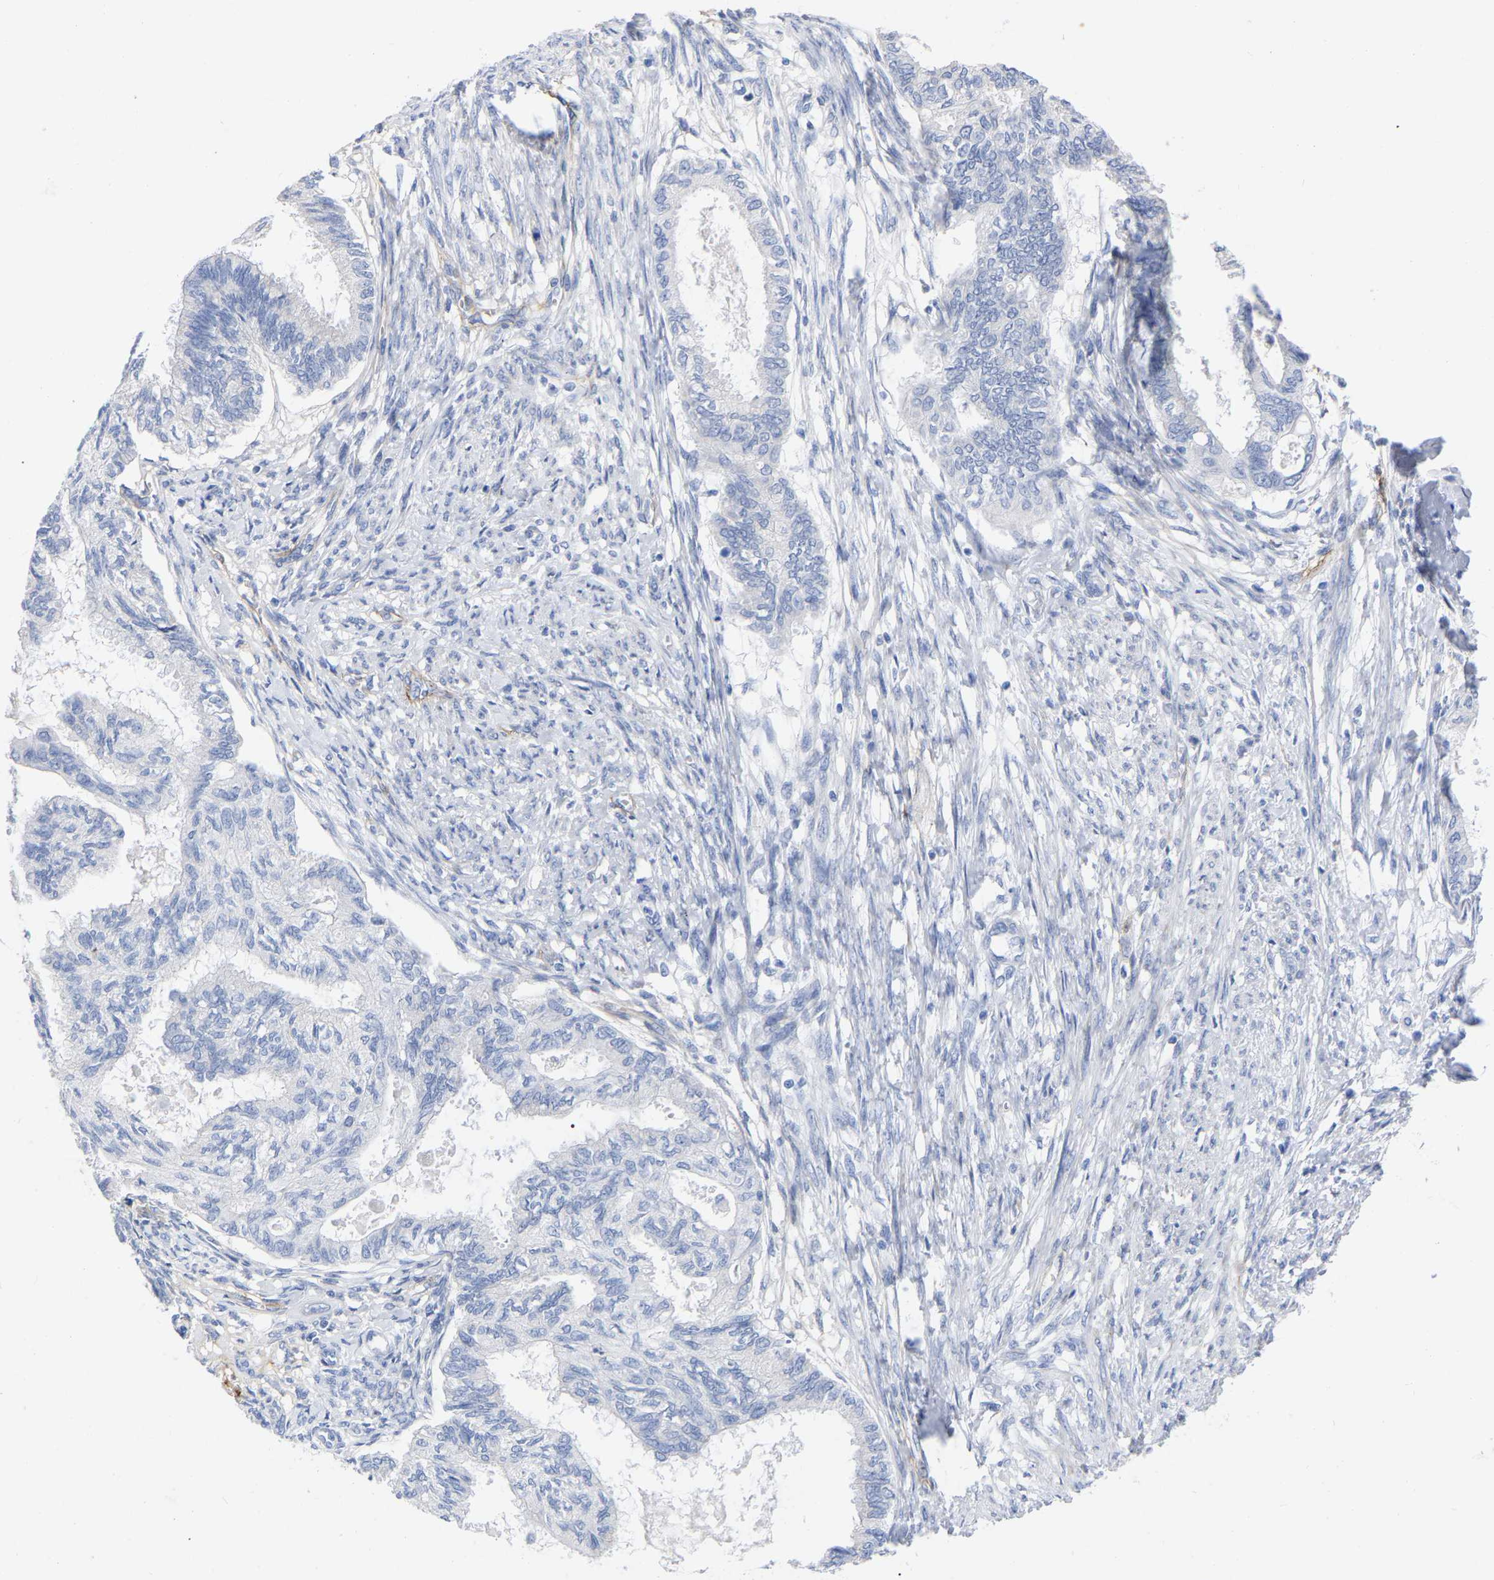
{"staining": {"intensity": "negative", "quantity": "none", "location": "none"}, "tissue": "cervical cancer", "cell_type": "Tumor cells", "image_type": "cancer", "snomed": [{"axis": "morphology", "description": "Normal tissue, NOS"}, {"axis": "morphology", "description": "Adenocarcinoma, NOS"}, {"axis": "topography", "description": "Cervix"}, {"axis": "topography", "description": "Endometrium"}], "caption": "This is a photomicrograph of IHC staining of adenocarcinoma (cervical), which shows no expression in tumor cells.", "gene": "HAPLN1", "patient": {"sex": "female", "age": 86}}